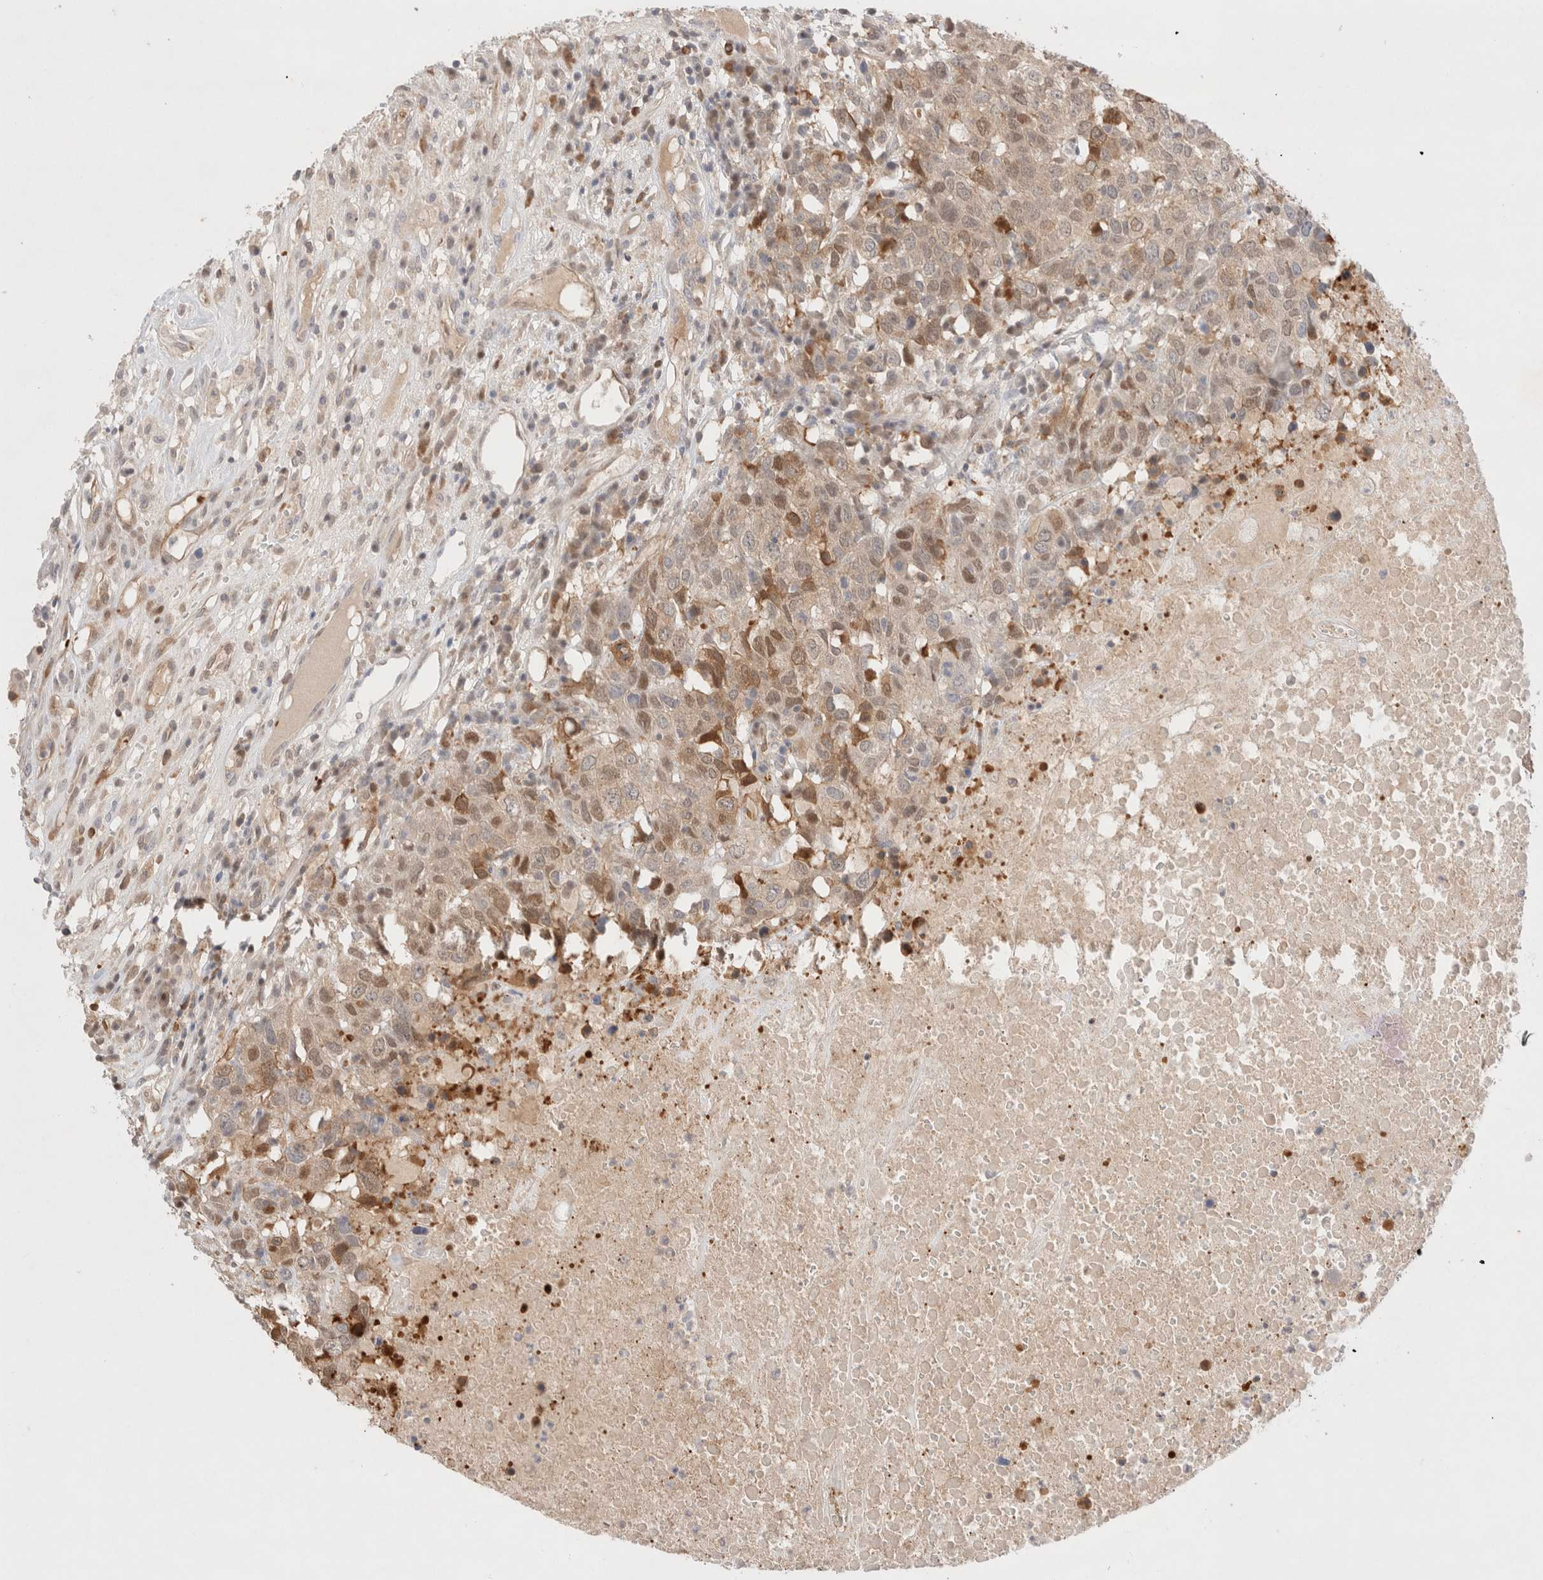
{"staining": {"intensity": "moderate", "quantity": ">75%", "location": "cytoplasmic/membranous,nuclear"}, "tissue": "head and neck cancer", "cell_type": "Tumor cells", "image_type": "cancer", "snomed": [{"axis": "morphology", "description": "Squamous cell carcinoma, NOS"}, {"axis": "topography", "description": "Head-Neck"}], "caption": "A micrograph of head and neck cancer stained for a protein reveals moderate cytoplasmic/membranous and nuclear brown staining in tumor cells.", "gene": "STARD10", "patient": {"sex": "male", "age": 66}}